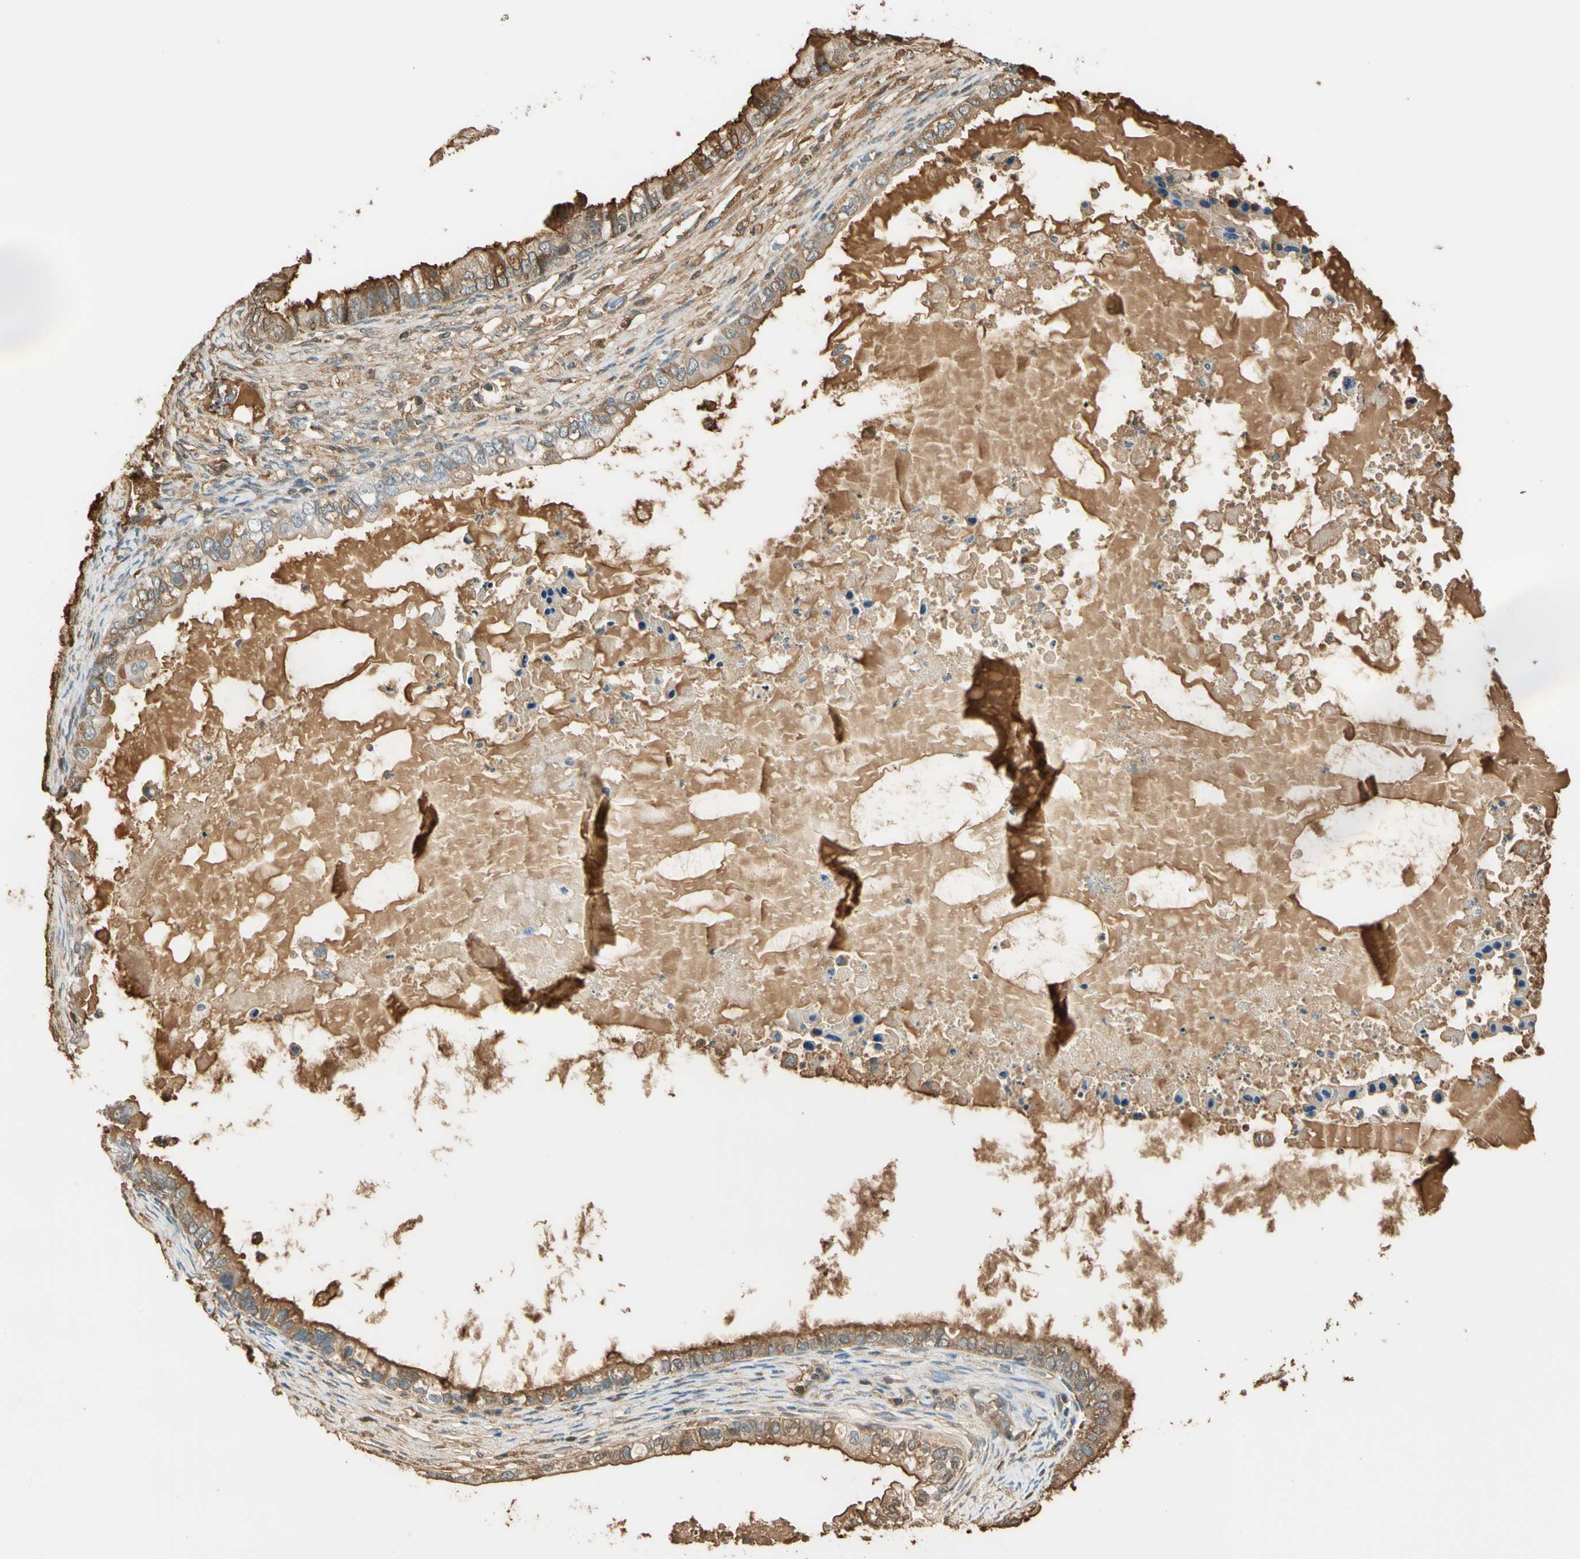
{"staining": {"intensity": "moderate", "quantity": ">75%", "location": "cytoplasmic/membranous"}, "tissue": "ovarian cancer", "cell_type": "Tumor cells", "image_type": "cancer", "snomed": [{"axis": "morphology", "description": "Cystadenocarcinoma, mucinous, NOS"}, {"axis": "topography", "description": "Ovary"}], "caption": "The micrograph exhibits immunohistochemical staining of ovarian mucinous cystadenocarcinoma. There is moderate cytoplasmic/membranous positivity is seen in about >75% of tumor cells. The staining was performed using DAB (3,3'-diaminobenzidine) to visualize the protein expression in brown, while the nuclei were stained in blue with hematoxylin (Magnification: 20x).", "gene": "LAMB3", "patient": {"sex": "female", "age": 80}}